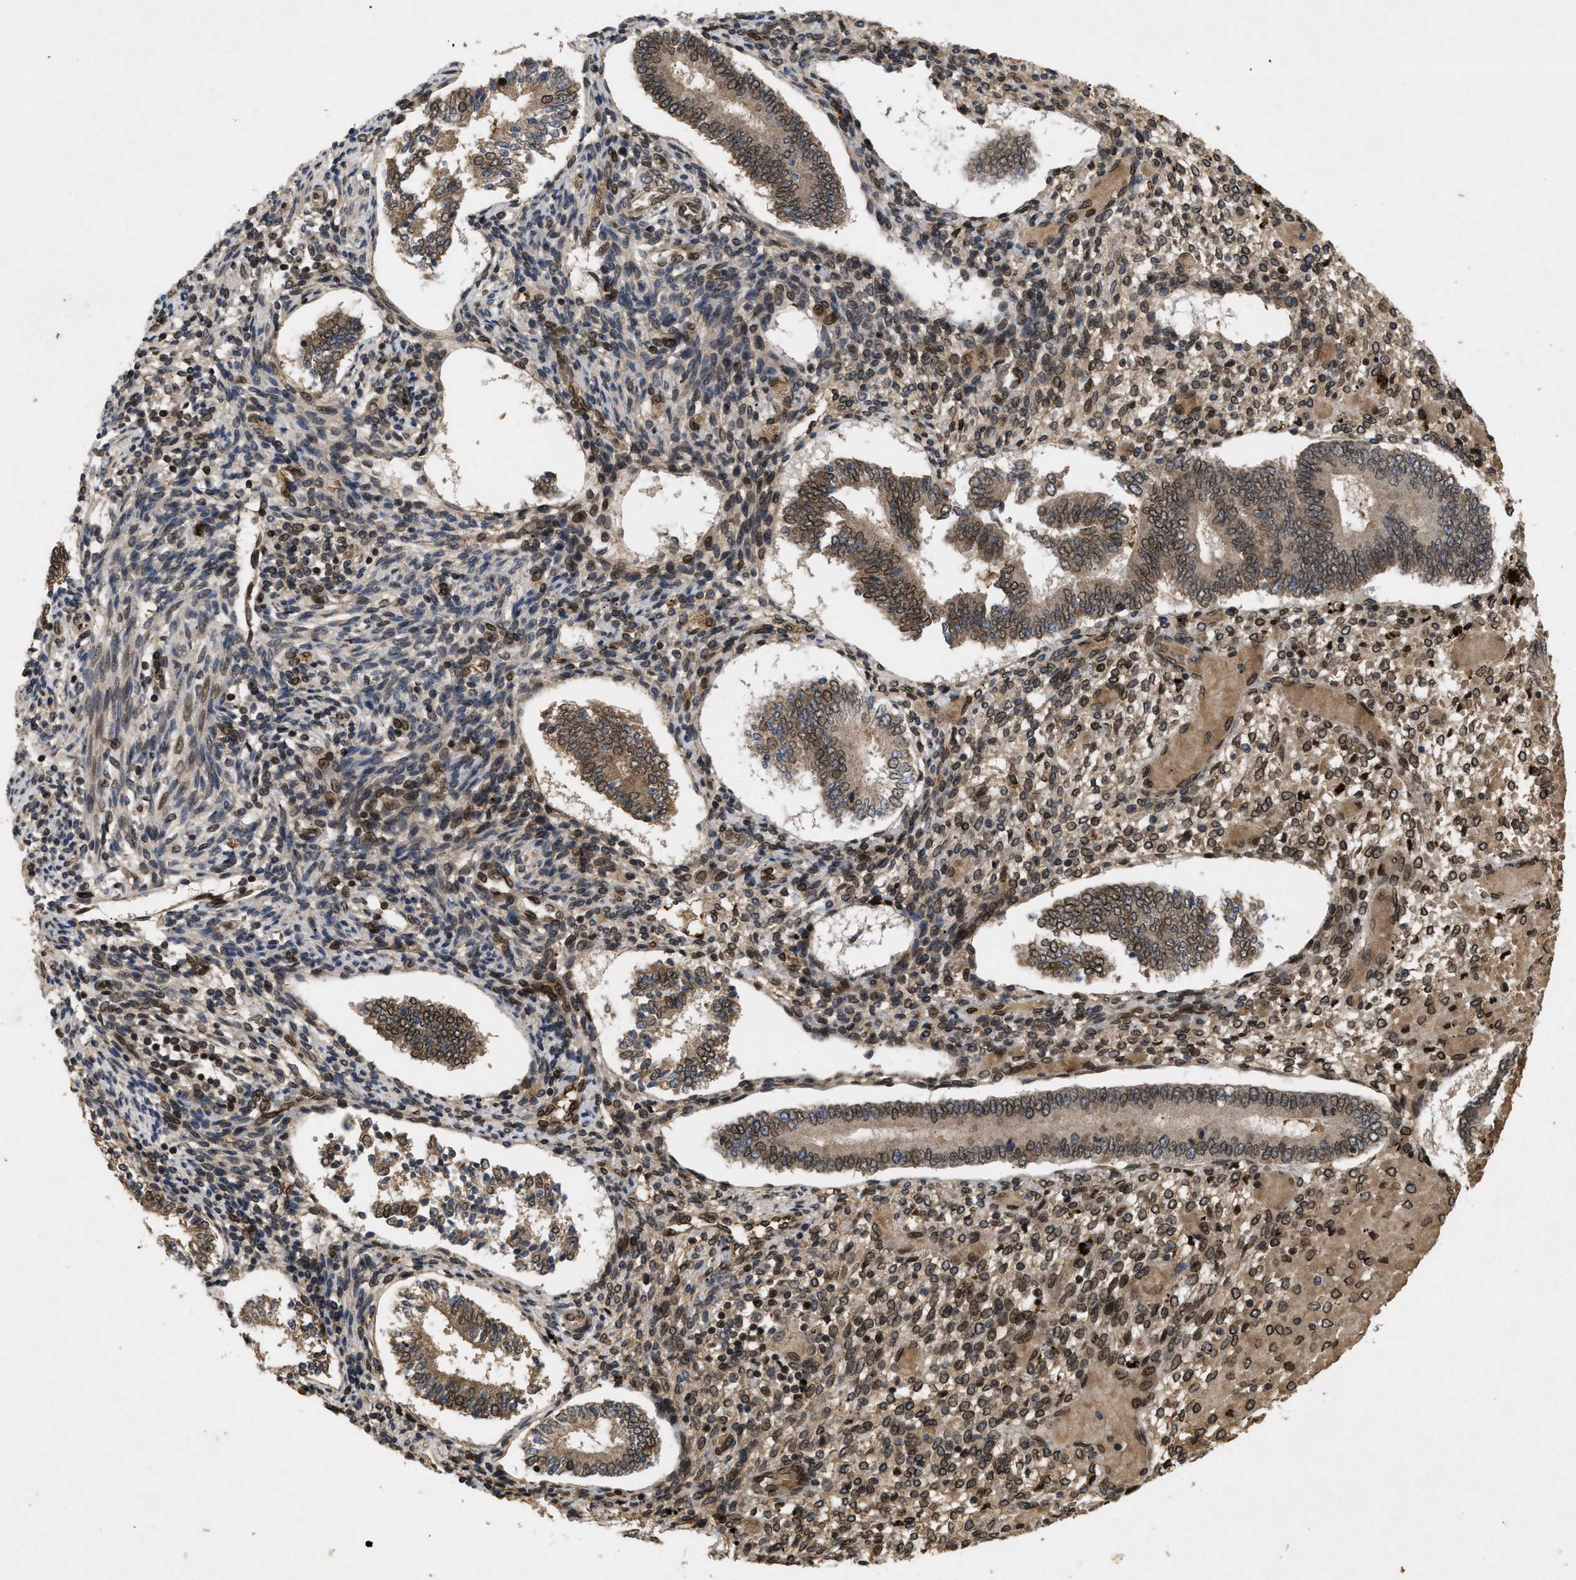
{"staining": {"intensity": "moderate", "quantity": ">75%", "location": "cytoplasmic/membranous,nuclear"}, "tissue": "endometrium", "cell_type": "Cells in endometrial stroma", "image_type": "normal", "snomed": [{"axis": "morphology", "description": "Normal tissue, NOS"}, {"axis": "topography", "description": "Endometrium"}], "caption": "Endometrium was stained to show a protein in brown. There is medium levels of moderate cytoplasmic/membranous,nuclear positivity in approximately >75% of cells in endometrial stroma.", "gene": "CRY1", "patient": {"sex": "female", "age": 42}}